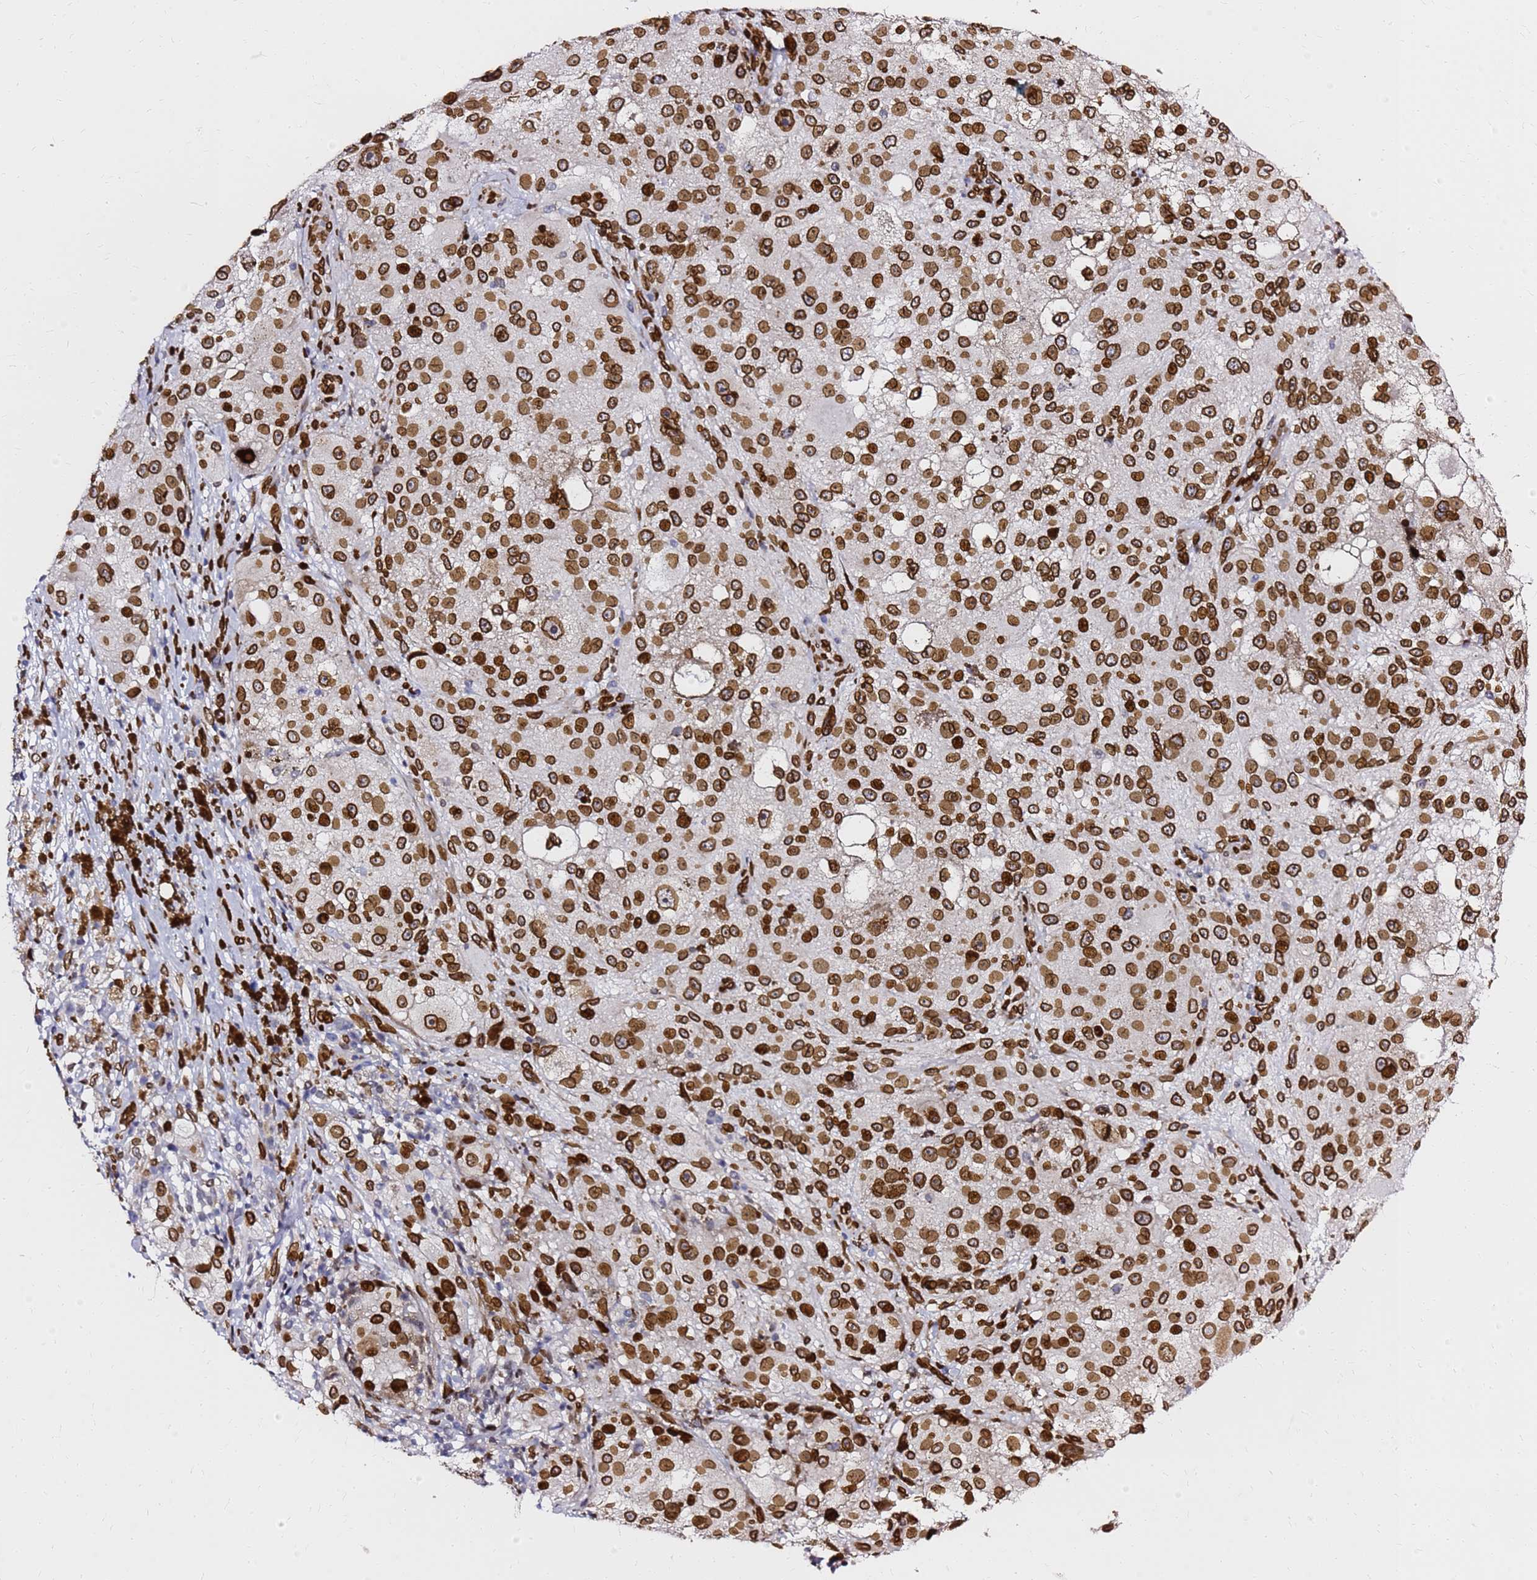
{"staining": {"intensity": "strong", "quantity": ">75%", "location": "cytoplasmic/membranous,nuclear"}, "tissue": "melanoma", "cell_type": "Tumor cells", "image_type": "cancer", "snomed": [{"axis": "morphology", "description": "Necrosis, NOS"}, {"axis": "morphology", "description": "Malignant melanoma, NOS"}, {"axis": "topography", "description": "Skin"}], "caption": "This is an image of IHC staining of melanoma, which shows strong expression in the cytoplasmic/membranous and nuclear of tumor cells.", "gene": "C6orf141", "patient": {"sex": "female", "age": 87}}